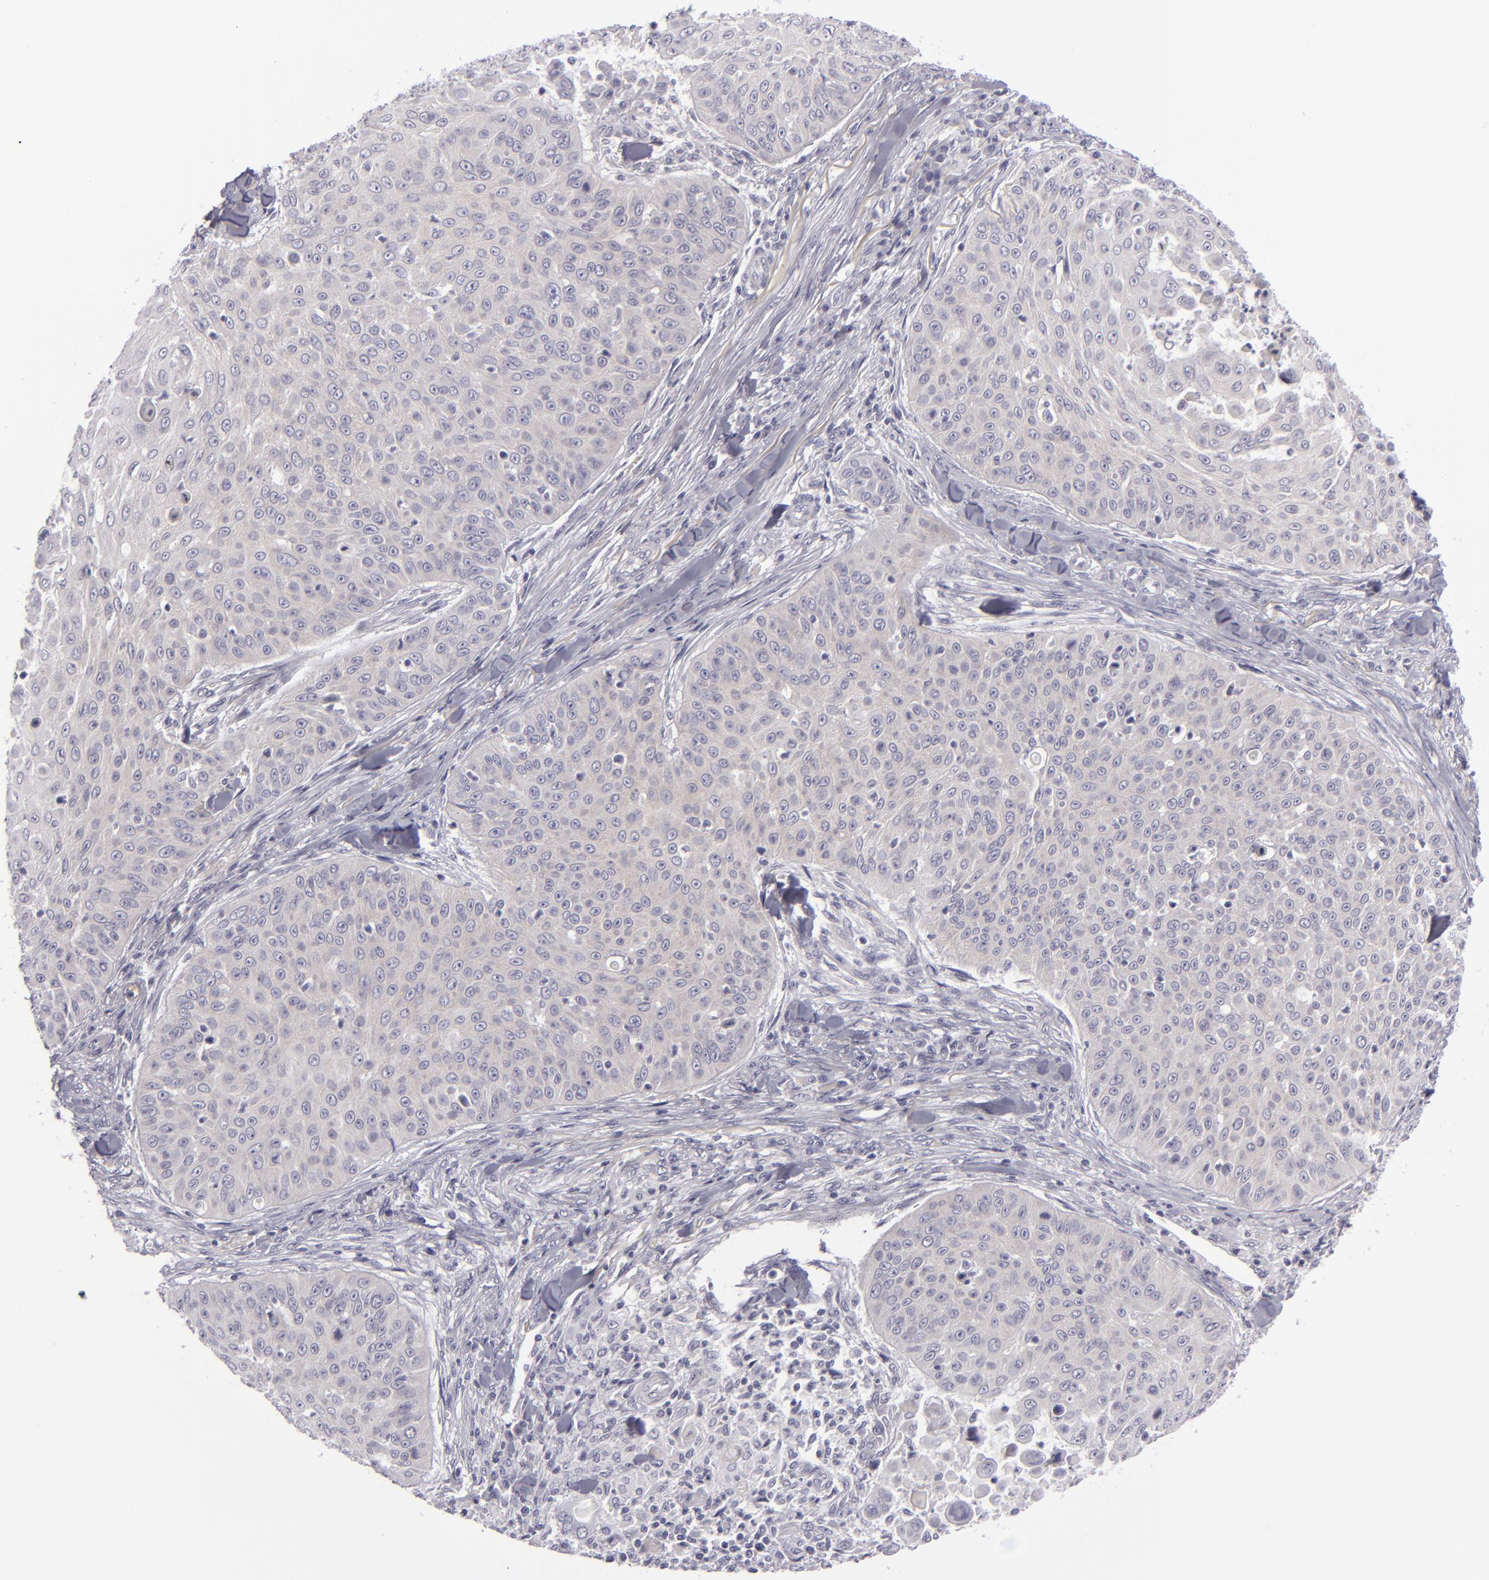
{"staining": {"intensity": "negative", "quantity": "none", "location": "none"}, "tissue": "skin cancer", "cell_type": "Tumor cells", "image_type": "cancer", "snomed": [{"axis": "morphology", "description": "Squamous cell carcinoma, NOS"}, {"axis": "topography", "description": "Skin"}], "caption": "Immunohistochemical staining of human squamous cell carcinoma (skin) reveals no significant expression in tumor cells. (DAB IHC with hematoxylin counter stain).", "gene": "DLG4", "patient": {"sex": "male", "age": 82}}